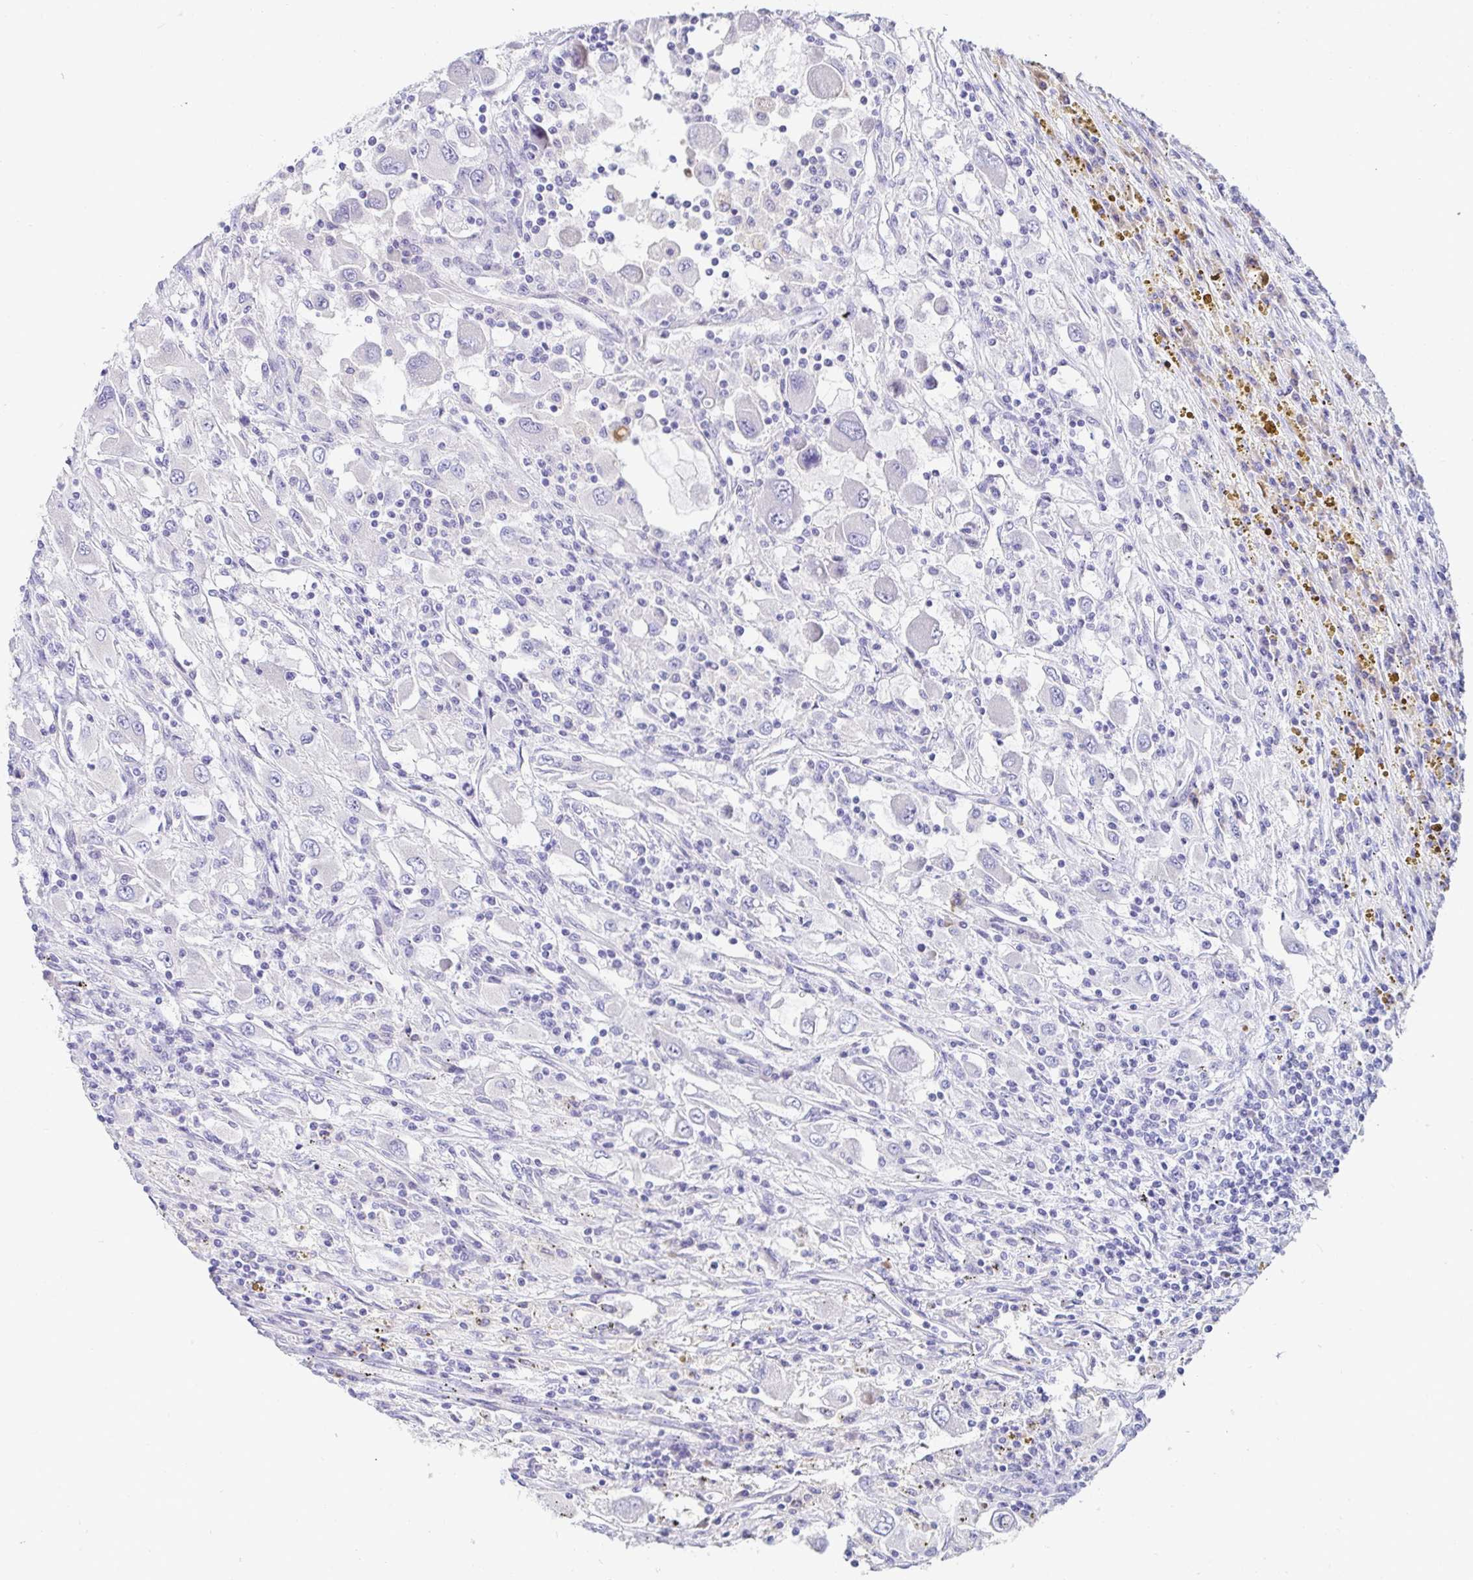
{"staining": {"intensity": "negative", "quantity": "none", "location": "none"}, "tissue": "renal cancer", "cell_type": "Tumor cells", "image_type": "cancer", "snomed": [{"axis": "morphology", "description": "Adenocarcinoma, NOS"}, {"axis": "topography", "description": "Kidney"}], "caption": "Tumor cells are negative for protein expression in human renal cancer (adenocarcinoma).", "gene": "C4orf17", "patient": {"sex": "female", "age": 67}}